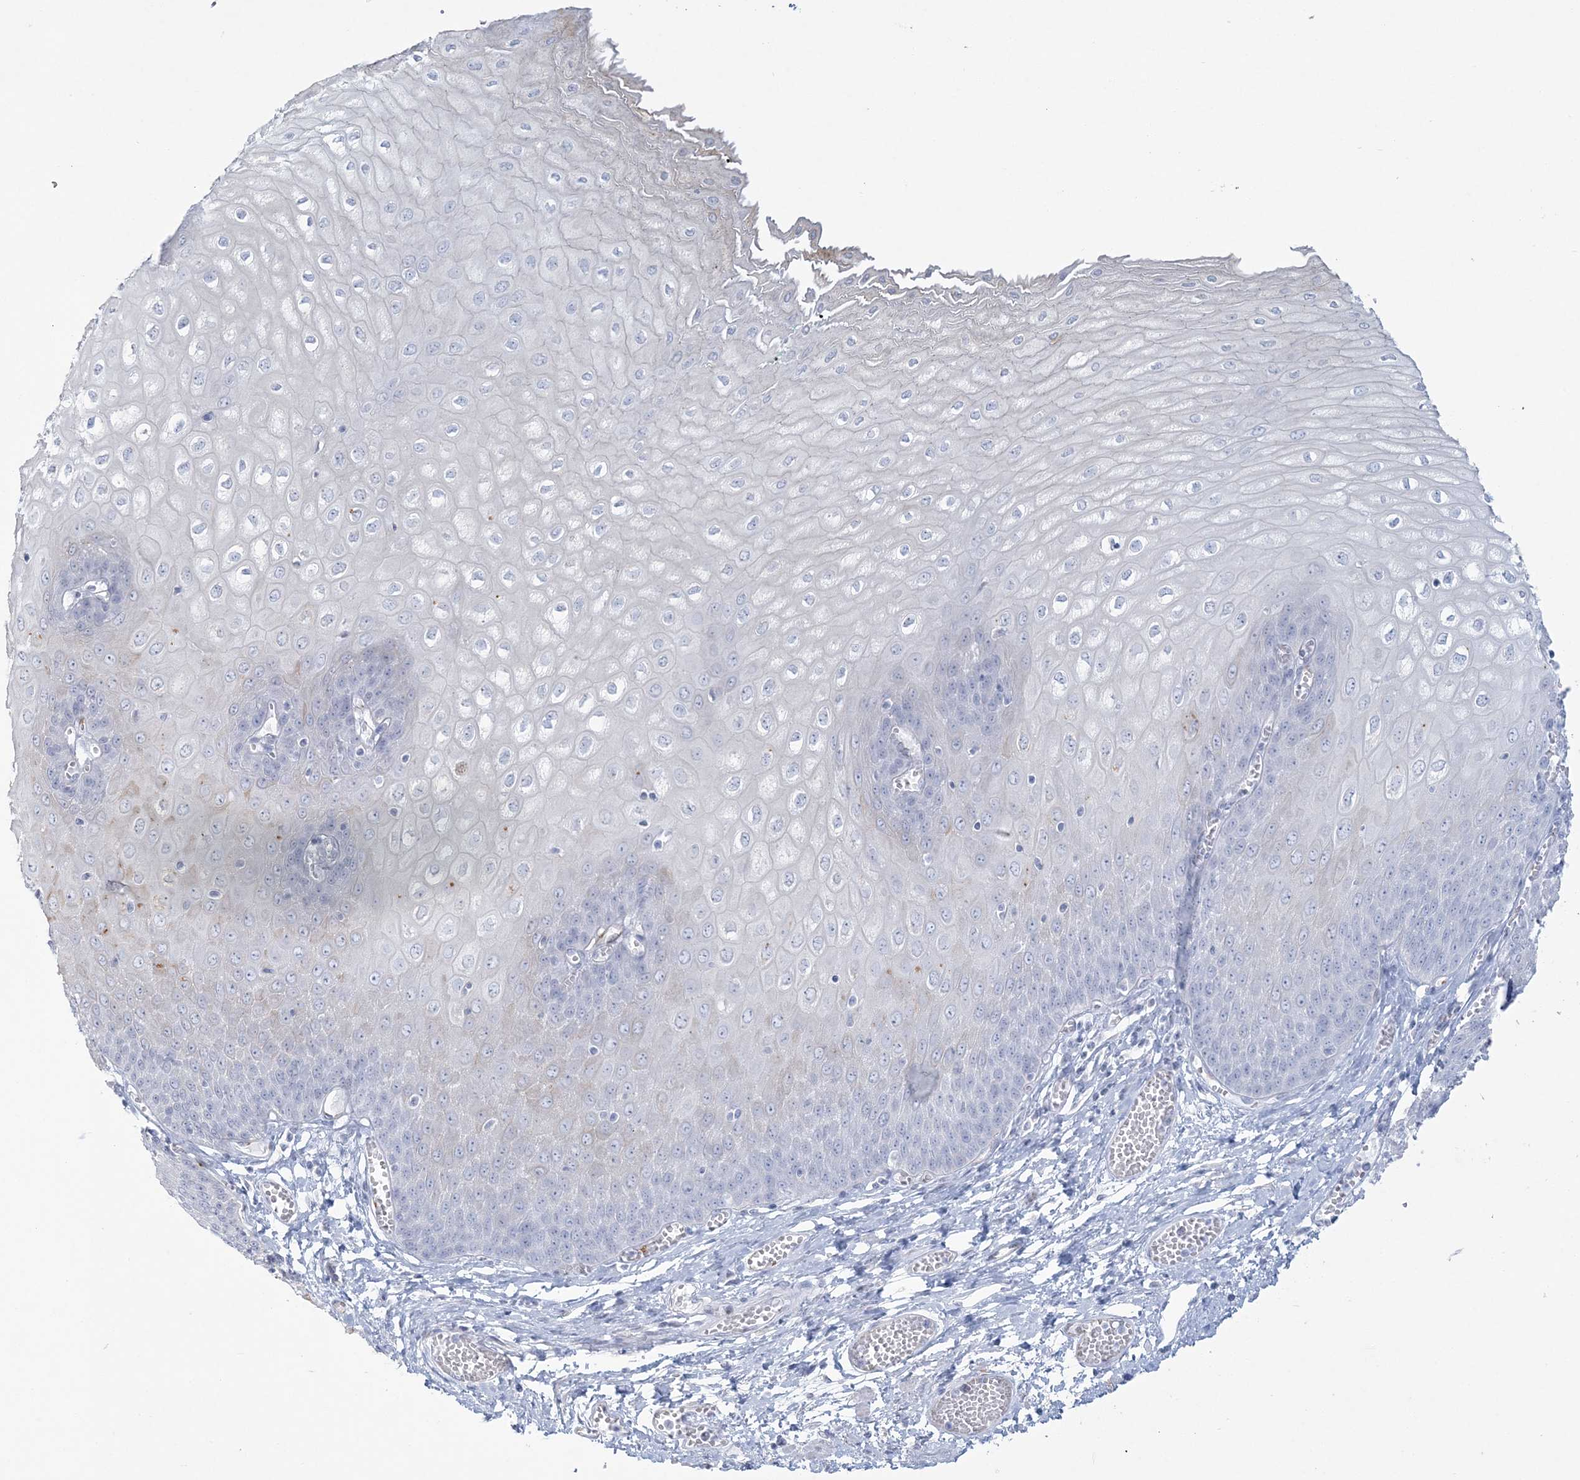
{"staining": {"intensity": "weak", "quantity": "<25%", "location": "cytoplasmic/membranous"}, "tissue": "esophagus", "cell_type": "Squamous epithelial cells", "image_type": "normal", "snomed": [{"axis": "morphology", "description": "Normal tissue, NOS"}, {"axis": "topography", "description": "Esophagus"}], "caption": "A micrograph of esophagus stained for a protein displays no brown staining in squamous epithelial cells.", "gene": "ENSG00000288637", "patient": {"sex": "male", "age": 60}}